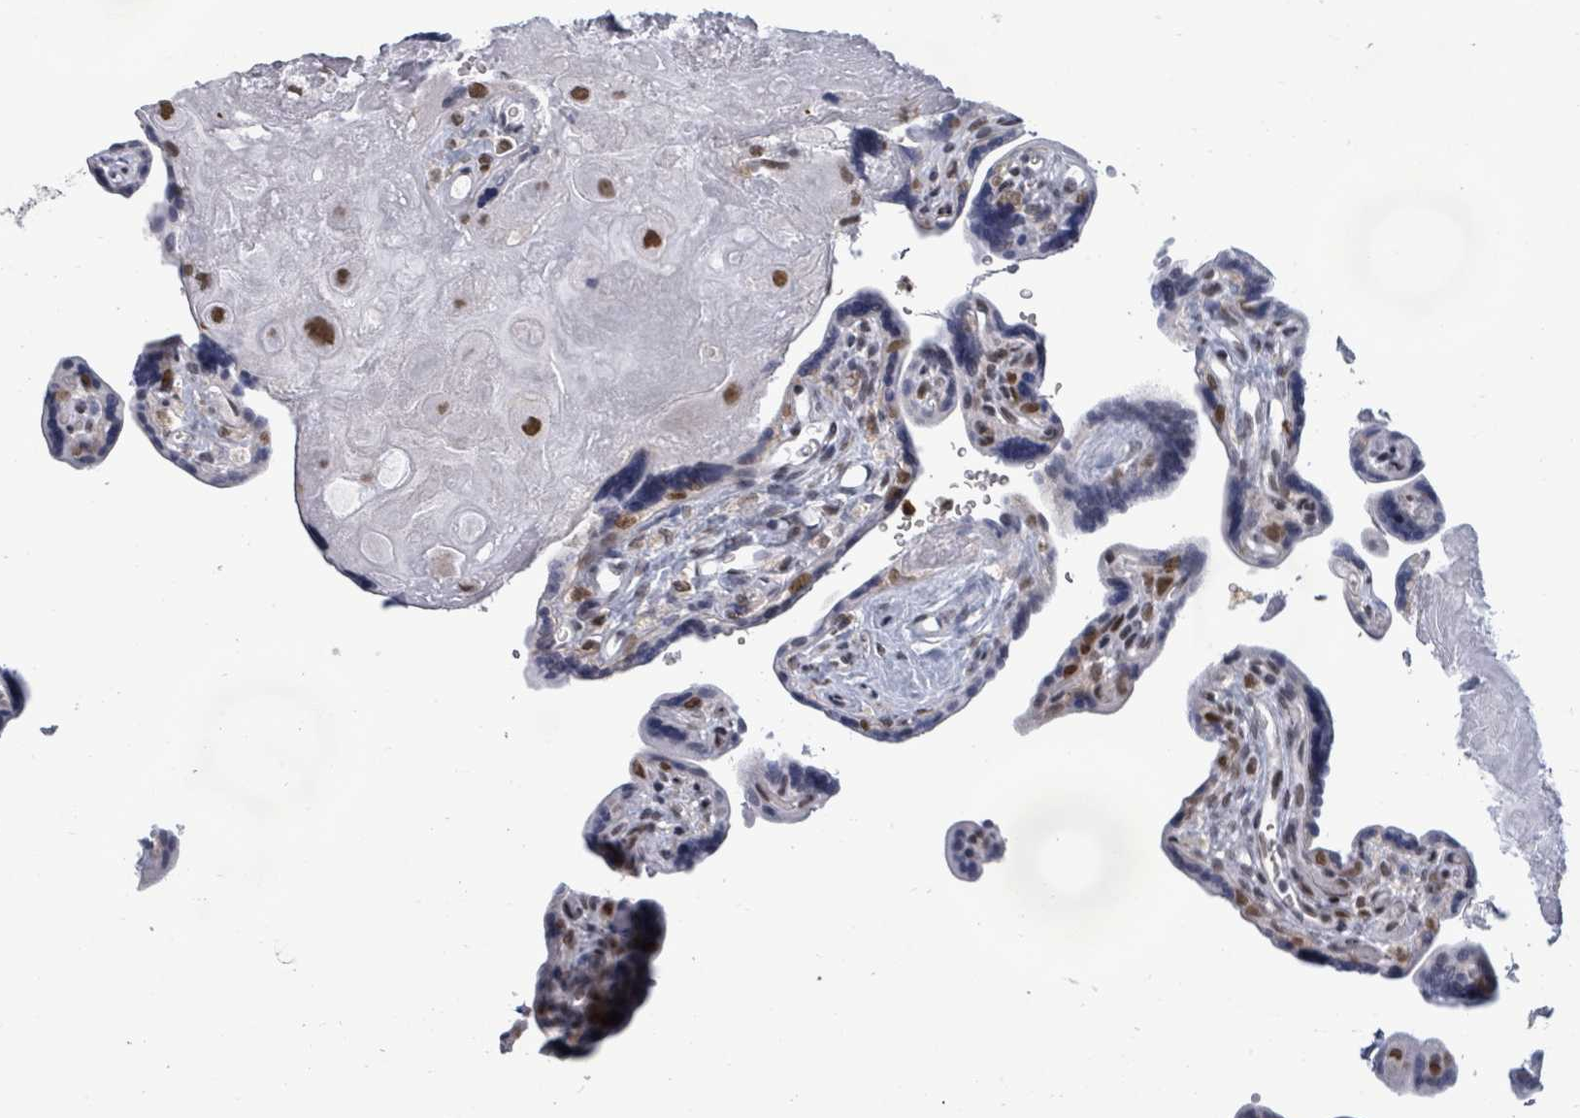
{"staining": {"intensity": "strong", "quantity": "<25%", "location": "nuclear"}, "tissue": "placenta", "cell_type": "Decidual cells", "image_type": "normal", "snomed": [{"axis": "morphology", "description": "Normal tissue, NOS"}, {"axis": "topography", "description": "Placenta"}], "caption": "Strong nuclear staining is present in approximately <25% of decidual cells in benign placenta. (IHC, brightfield microscopy, high magnification).", "gene": "BIVM", "patient": {"sex": "female", "age": 39}}